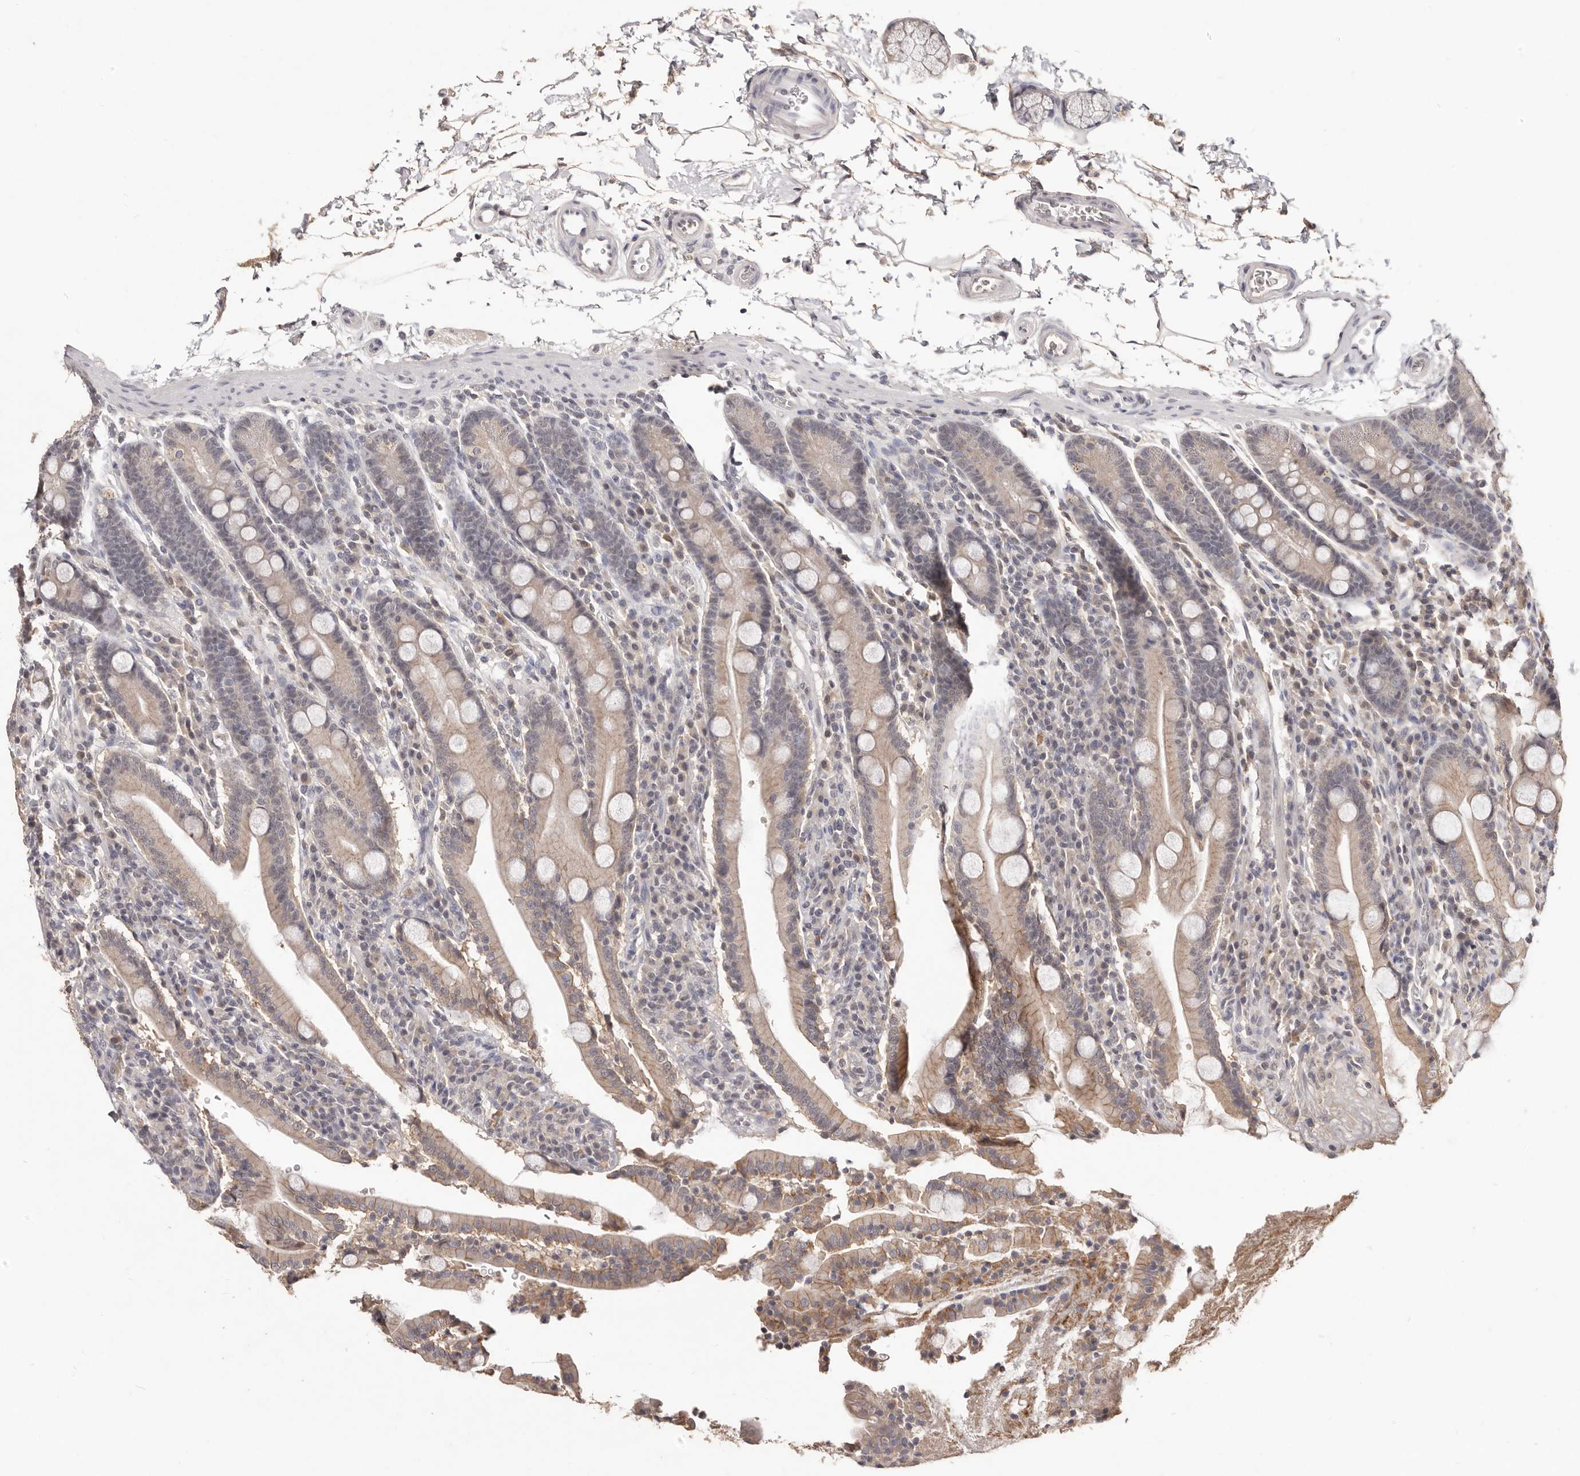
{"staining": {"intensity": "weak", "quantity": "25%-75%", "location": "cytoplasmic/membranous"}, "tissue": "duodenum", "cell_type": "Glandular cells", "image_type": "normal", "snomed": [{"axis": "morphology", "description": "Normal tissue, NOS"}, {"axis": "topography", "description": "Duodenum"}], "caption": "Glandular cells demonstrate weak cytoplasmic/membranous positivity in approximately 25%-75% of cells in unremarkable duodenum.", "gene": "TSPAN13", "patient": {"sex": "male", "age": 35}}